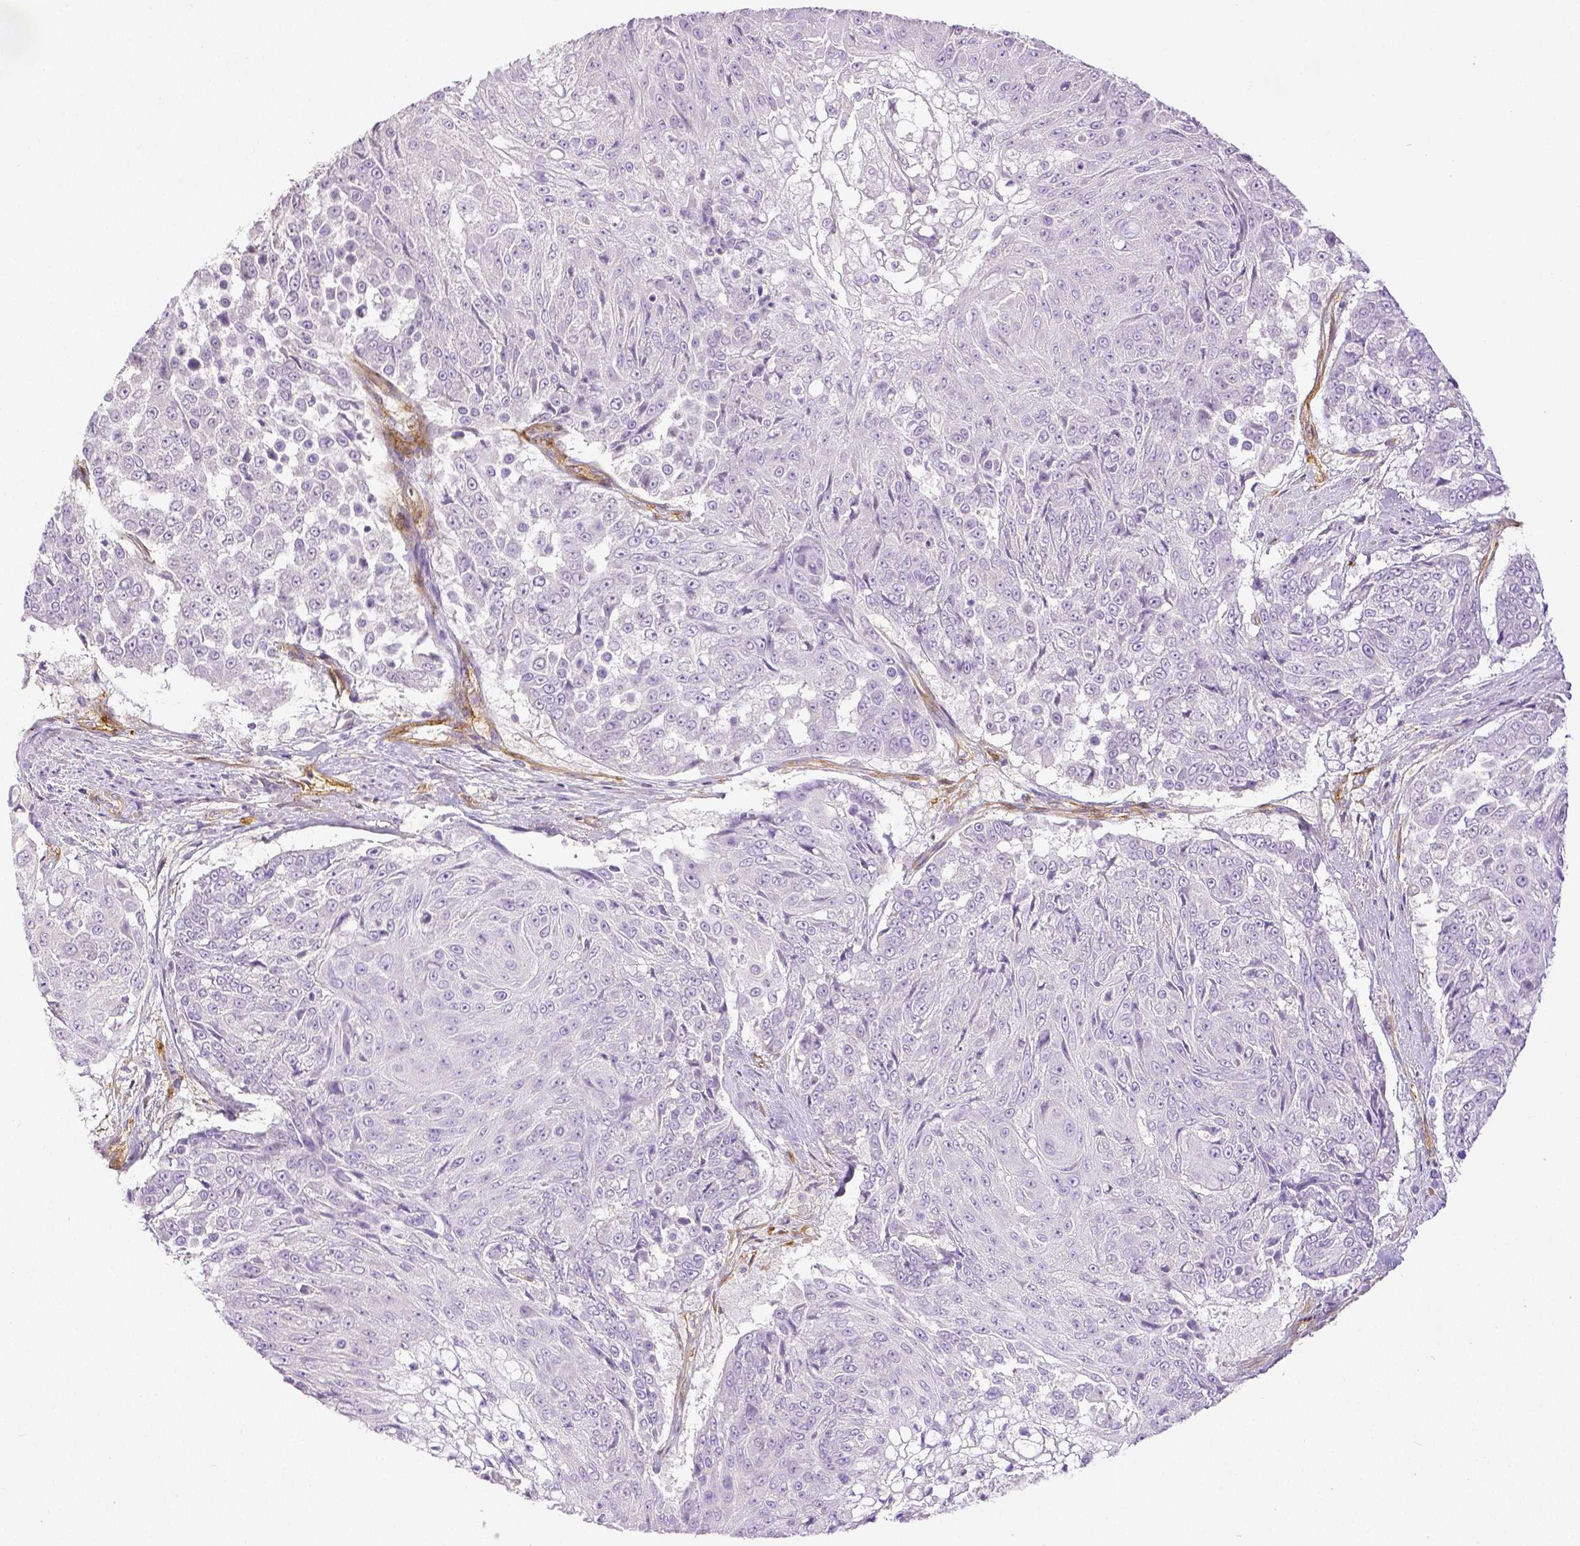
{"staining": {"intensity": "negative", "quantity": "none", "location": "none"}, "tissue": "urothelial cancer", "cell_type": "Tumor cells", "image_type": "cancer", "snomed": [{"axis": "morphology", "description": "Urothelial carcinoma, High grade"}, {"axis": "topography", "description": "Urinary bladder"}], "caption": "Tumor cells are negative for brown protein staining in urothelial cancer.", "gene": "THY1", "patient": {"sex": "female", "age": 63}}